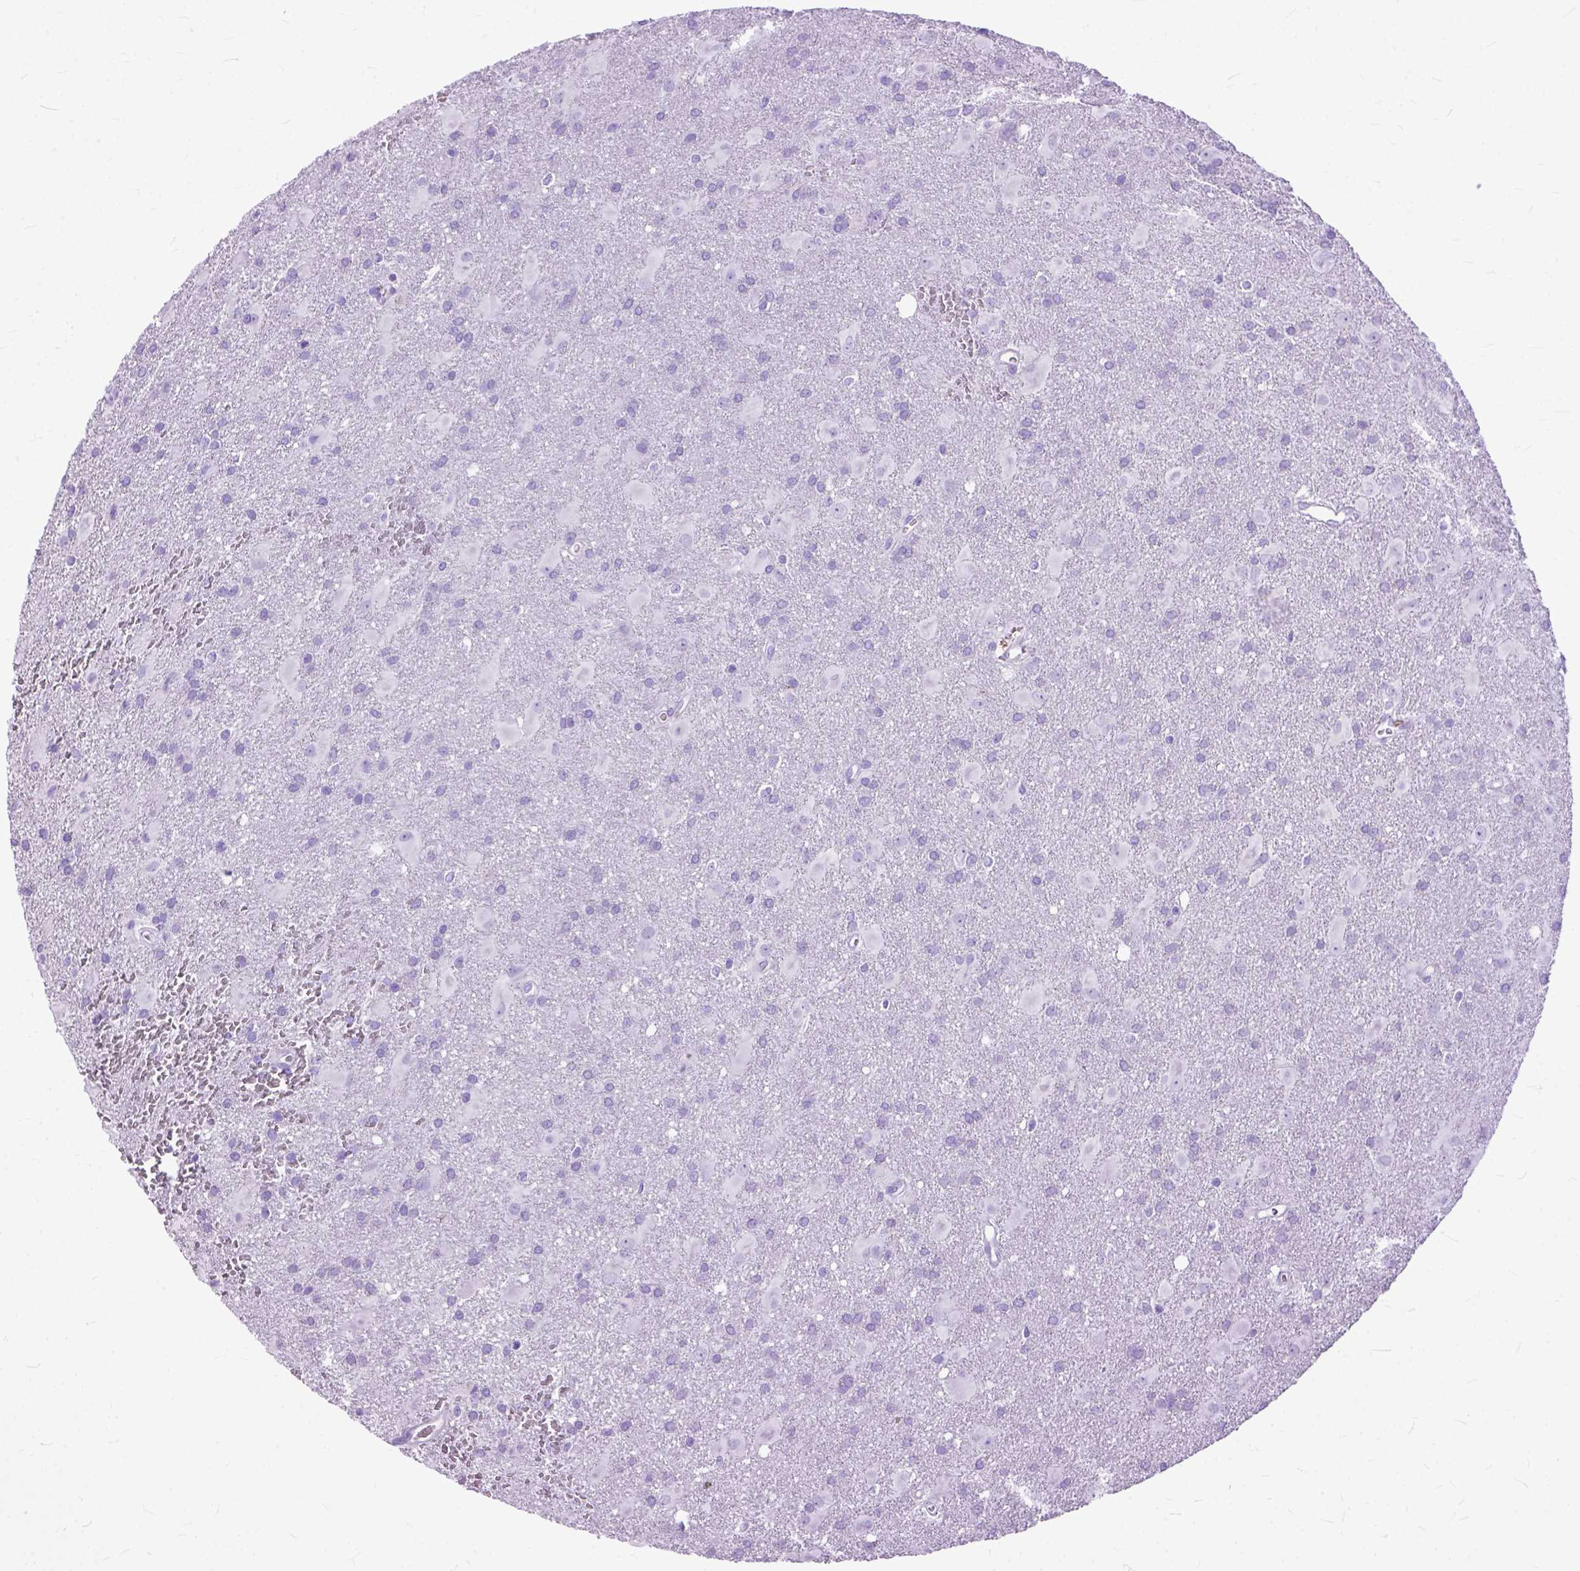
{"staining": {"intensity": "negative", "quantity": "none", "location": "none"}, "tissue": "glioma", "cell_type": "Tumor cells", "image_type": "cancer", "snomed": [{"axis": "morphology", "description": "Glioma, malignant, Low grade"}, {"axis": "topography", "description": "Brain"}], "caption": "Tumor cells show no significant expression in glioma.", "gene": "GNGT1", "patient": {"sex": "male", "age": 58}}